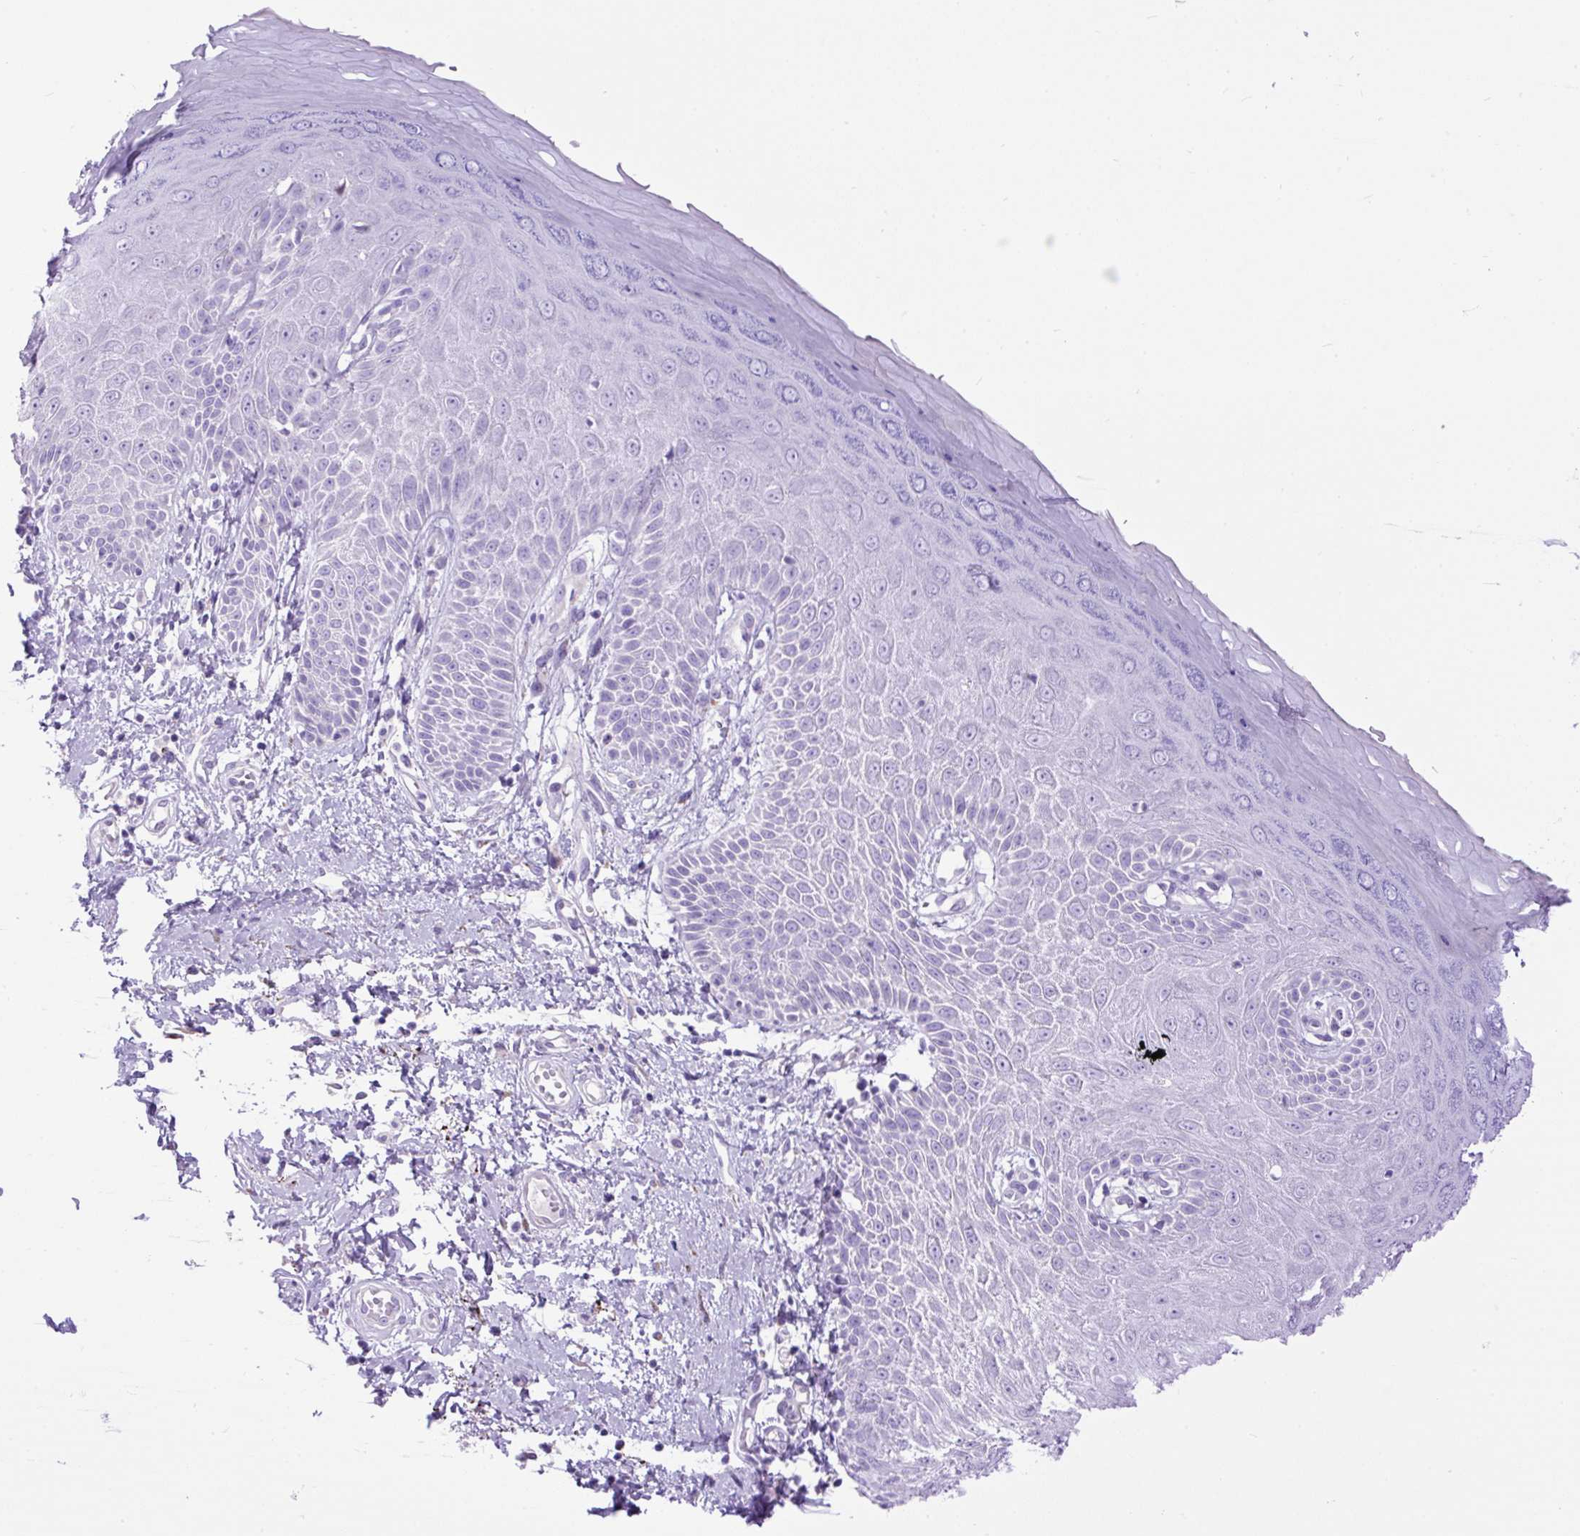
{"staining": {"intensity": "negative", "quantity": "none", "location": "none"}, "tissue": "skin", "cell_type": "Epidermal cells", "image_type": "normal", "snomed": [{"axis": "morphology", "description": "Normal tissue, NOS"}, {"axis": "topography", "description": "Anal"}, {"axis": "topography", "description": "Peripheral nerve tissue"}], "caption": "Epidermal cells show no significant positivity in unremarkable skin. Nuclei are stained in blue.", "gene": "ZNF256", "patient": {"sex": "male", "age": 78}}